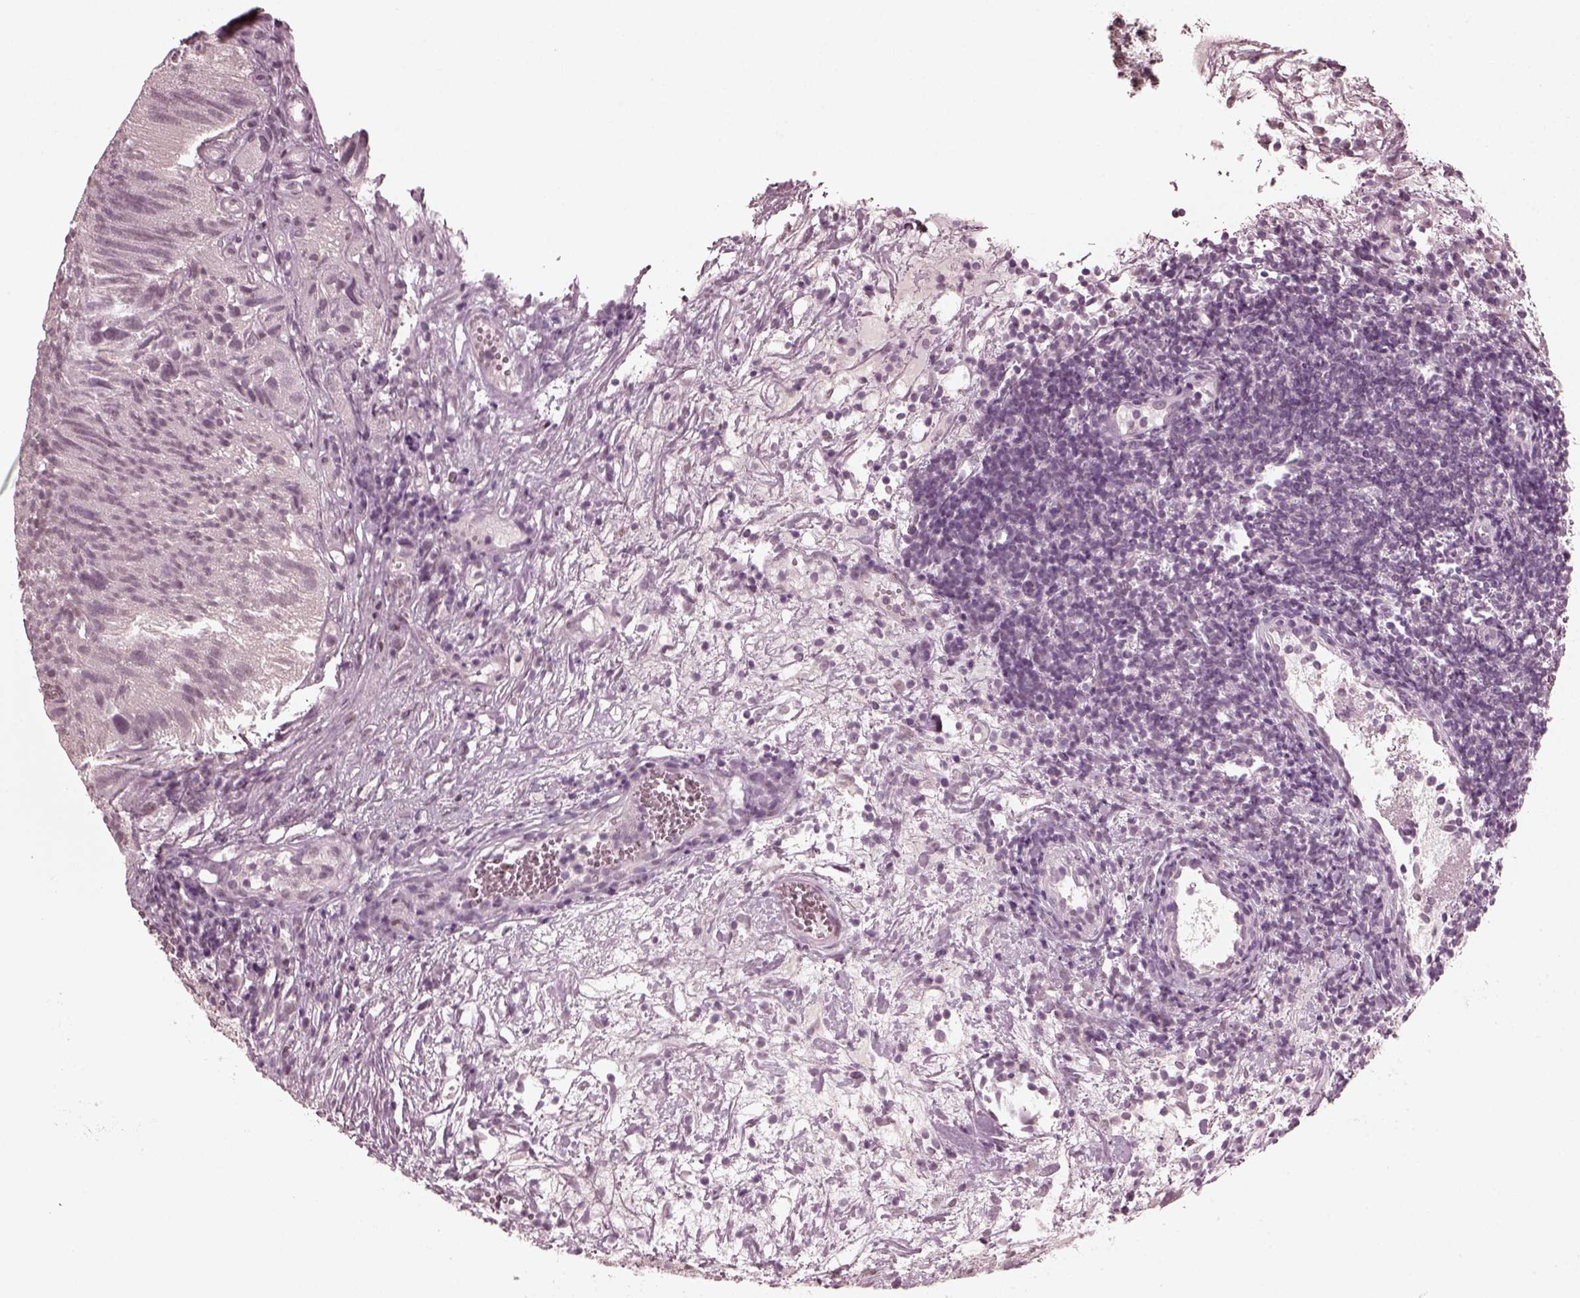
{"staining": {"intensity": "weak", "quantity": "<25%", "location": "nuclear"}, "tissue": "urothelial cancer", "cell_type": "Tumor cells", "image_type": "cancer", "snomed": [{"axis": "morphology", "description": "Urothelial carcinoma, Low grade"}, {"axis": "topography", "description": "Urinary bladder"}], "caption": "Immunohistochemical staining of urothelial cancer displays no significant staining in tumor cells. (IHC, brightfield microscopy, high magnification).", "gene": "TRIB3", "patient": {"sex": "female", "age": 69}}